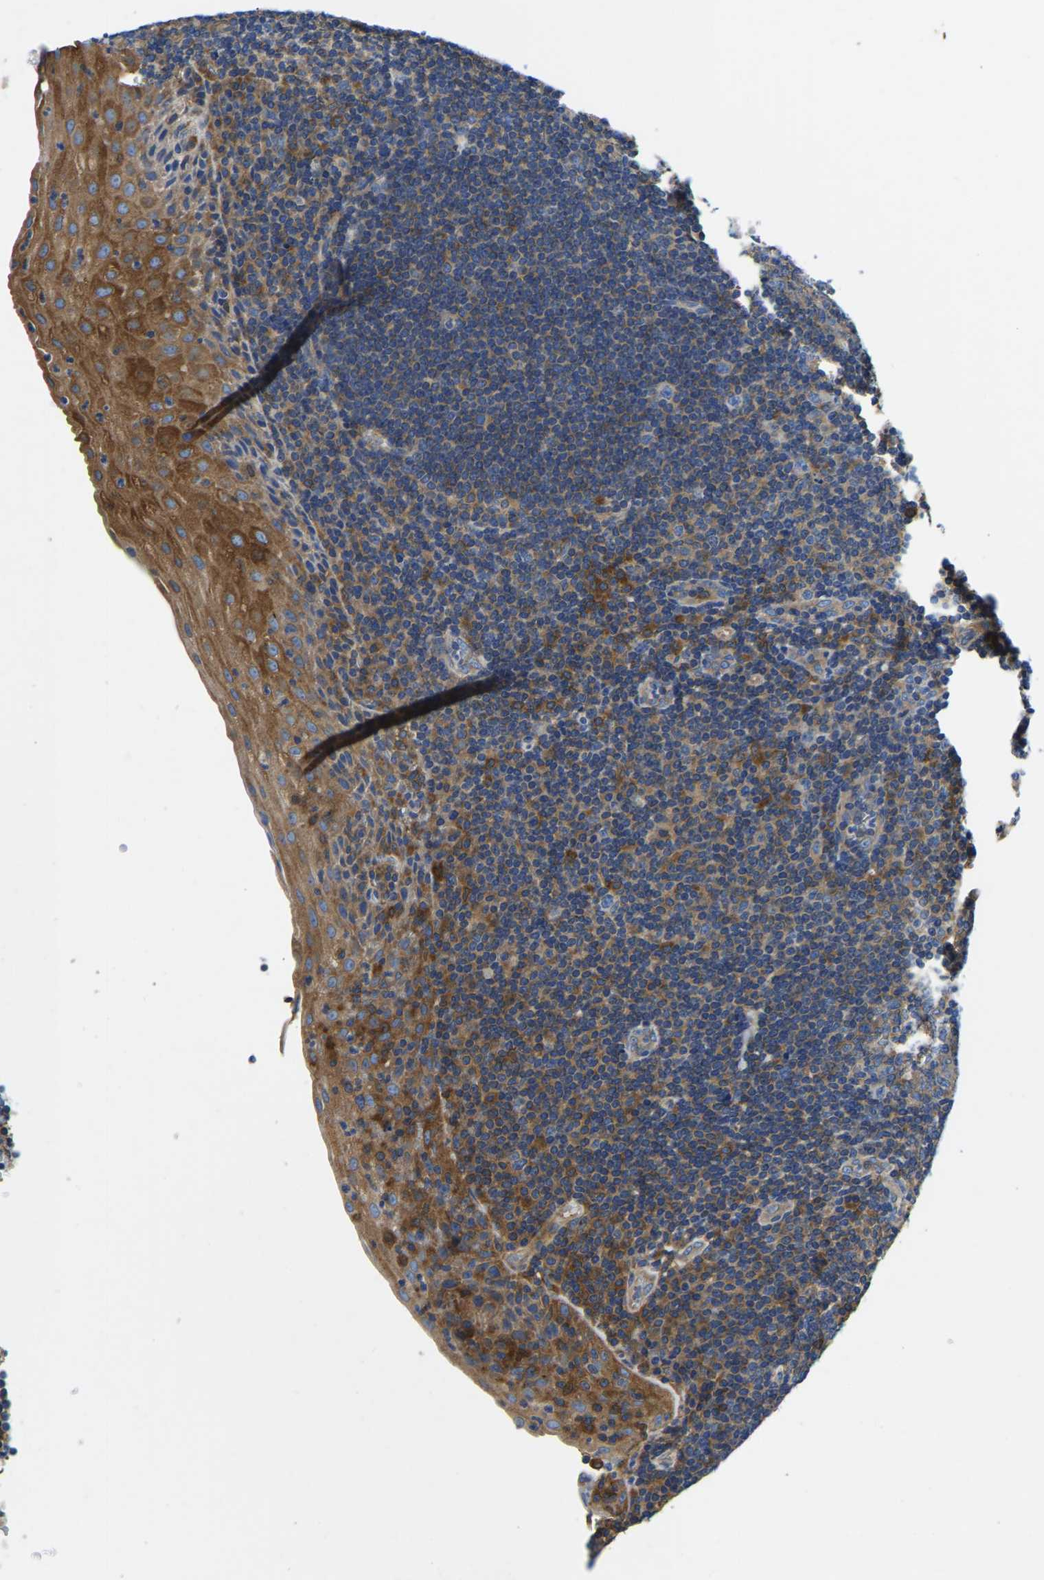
{"staining": {"intensity": "moderate", "quantity": ">75%", "location": "cytoplasmic/membranous"}, "tissue": "tonsil", "cell_type": "Germinal center cells", "image_type": "normal", "snomed": [{"axis": "morphology", "description": "Normal tissue, NOS"}, {"axis": "topography", "description": "Tonsil"}], "caption": "IHC (DAB (3,3'-diaminobenzidine)) staining of normal human tonsil reveals moderate cytoplasmic/membranous protein positivity in about >75% of germinal center cells. The staining is performed using DAB (3,3'-diaminobenzidine) brown chromogen to label protein expression. The nuclei are counter-stained blue using hematoxylin.", "gene": "STAT2", "patient": {"sex": "male", "age": 37}}